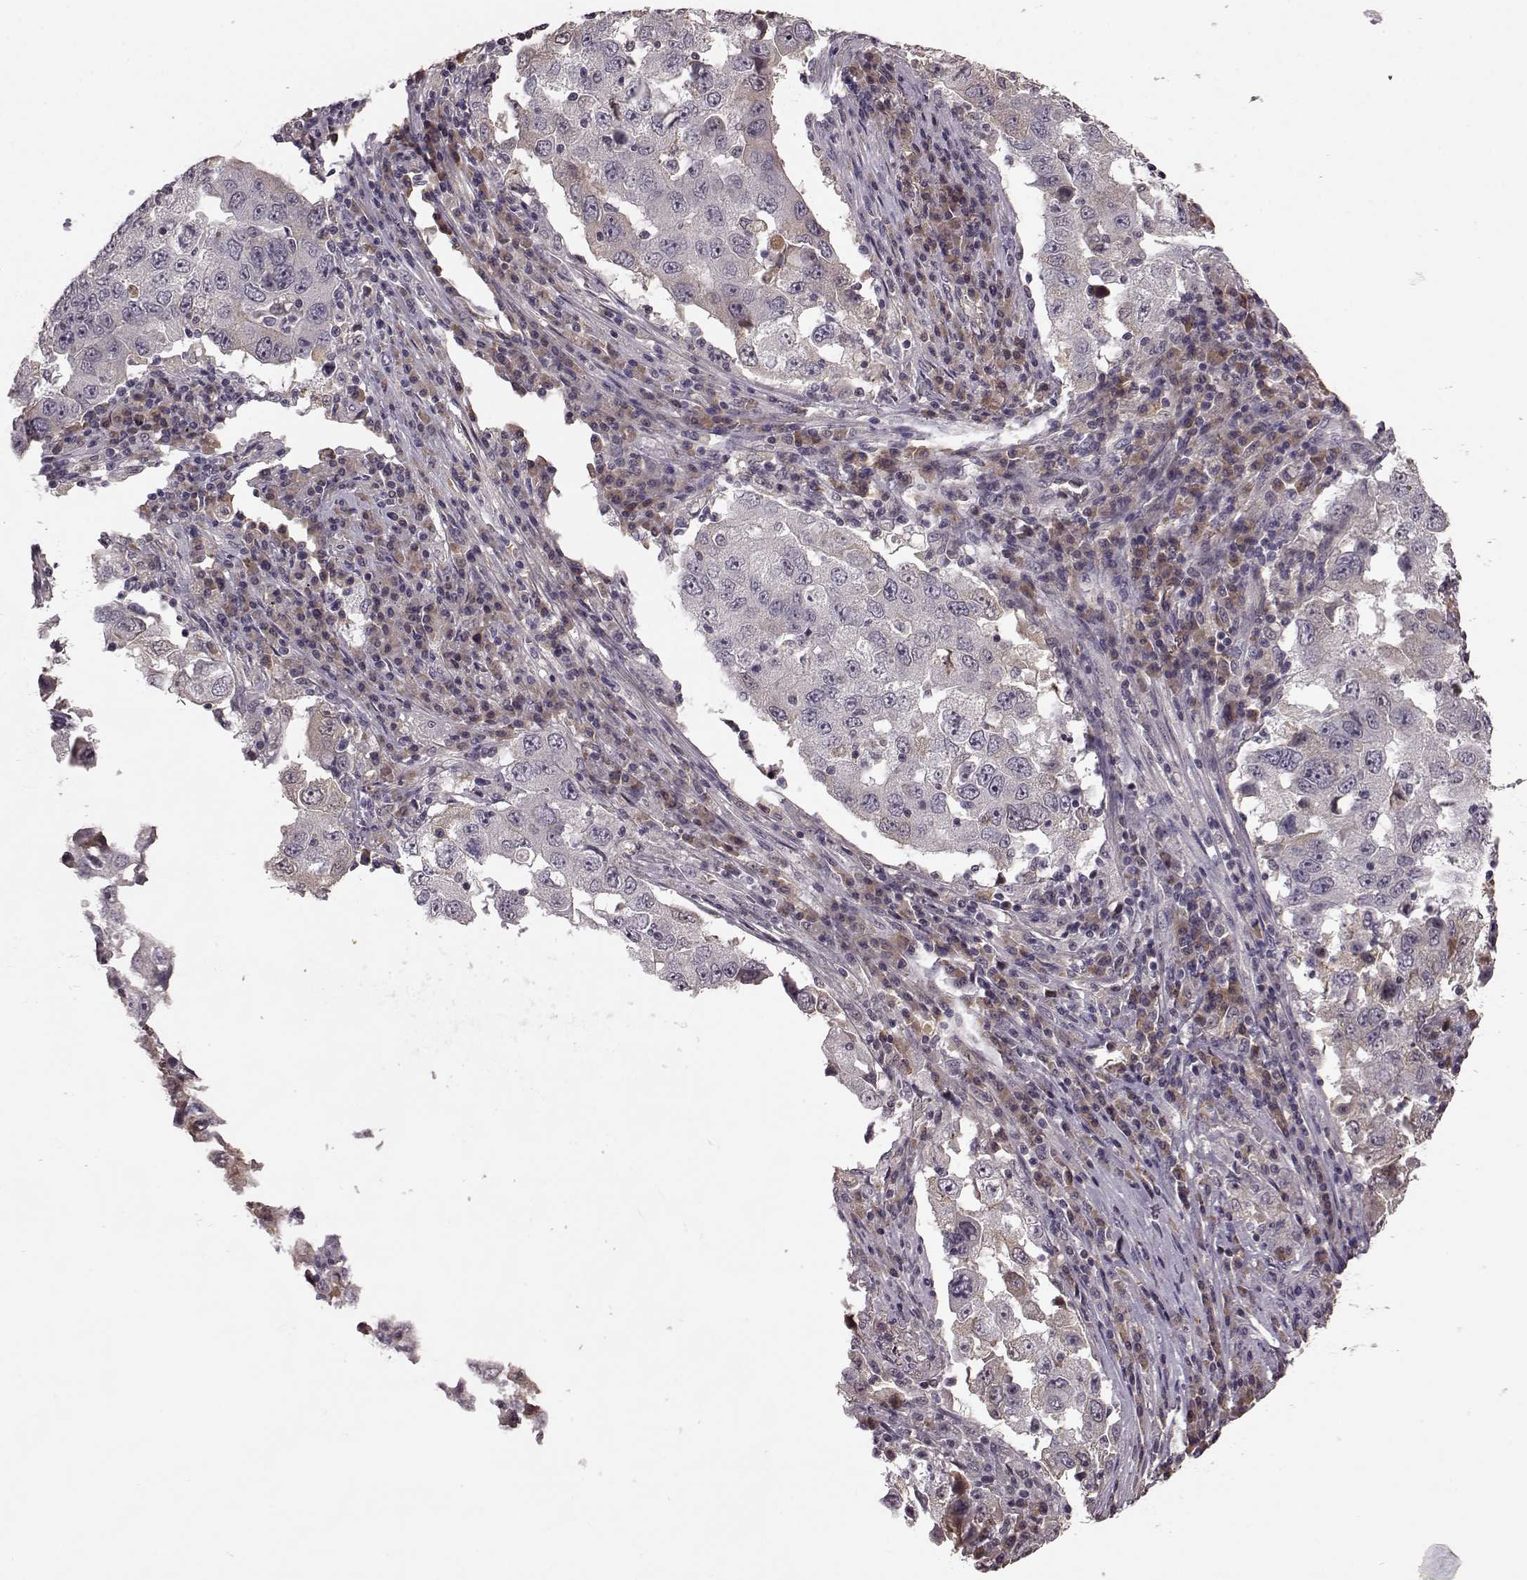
{"staining": {"intensity": "negative", "quantity": "none", "location": "none"}, "tissue": "lung cancer", "cell_type": "Tumor cells", "image_type": "cancer", "snomed": [{"axis": "morphology", "description": "Adenocarcinoma, NOS"}, {"axis": "topography", "description": "Lung"}], "caption": "Tumor cells are negative for brown protein staining in lung cancer.", "gene": "NRL", "patient": {"sex": "male", "age": 73}}